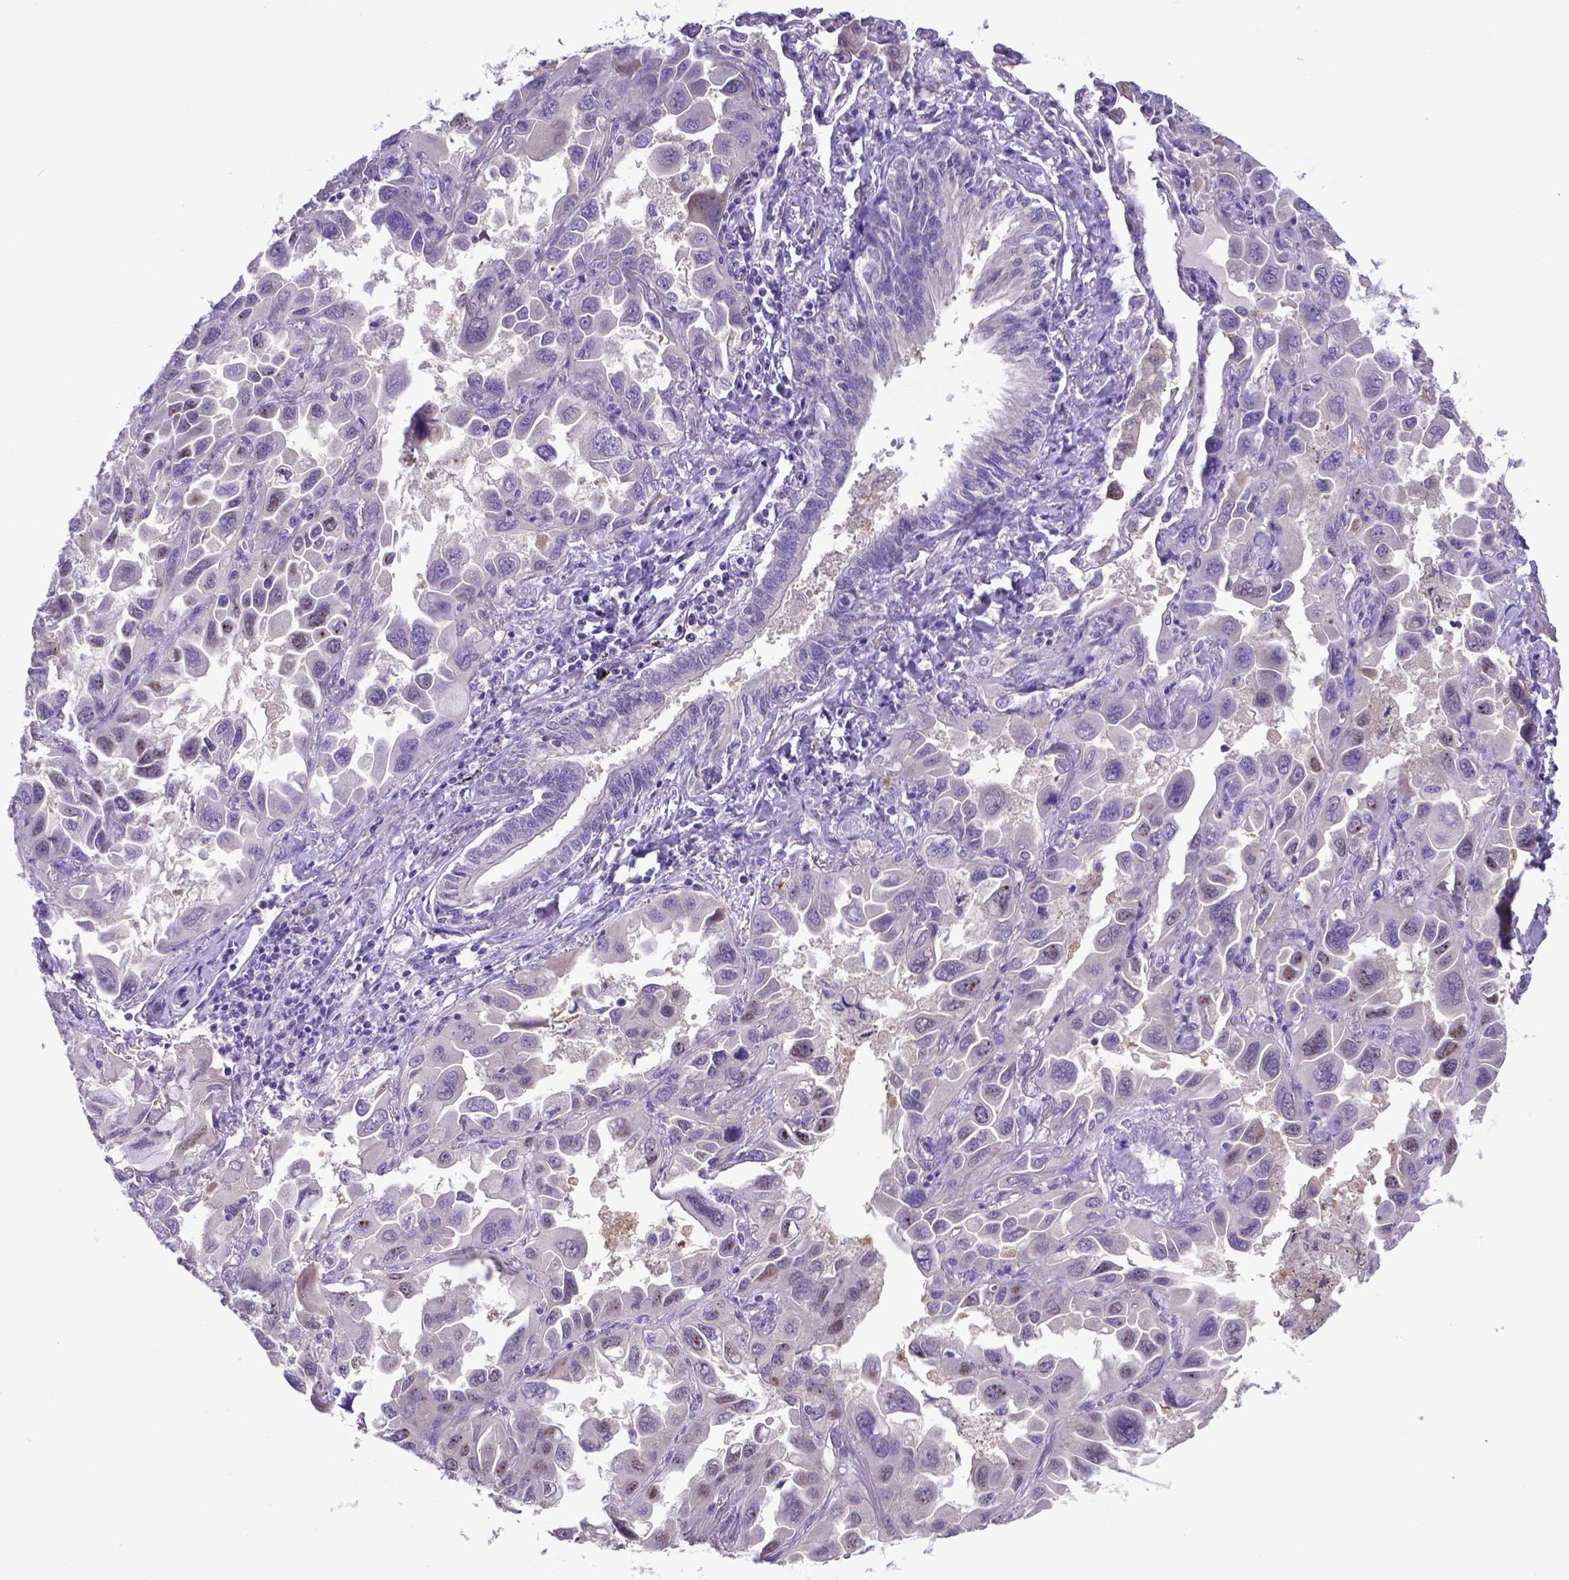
{"staining": {"intensity": "negative", "quantity": "none", "location": "none"}, "tissue": "lung cancer", "cell_type": "Tumor cells", "image_type": "cancer", "snomed": [{"axis": "morphology", "description": "Adenocarcinoma, NOS"}, {"axis": "topography", "description": "Lung"}], "caption": "The immunohistochemistry image has no significant positivity in tumor cells of lung adenocarcinoma tissue.", "gene": "ADRA2B", "patient": {"sex": "male", "age": 64}}